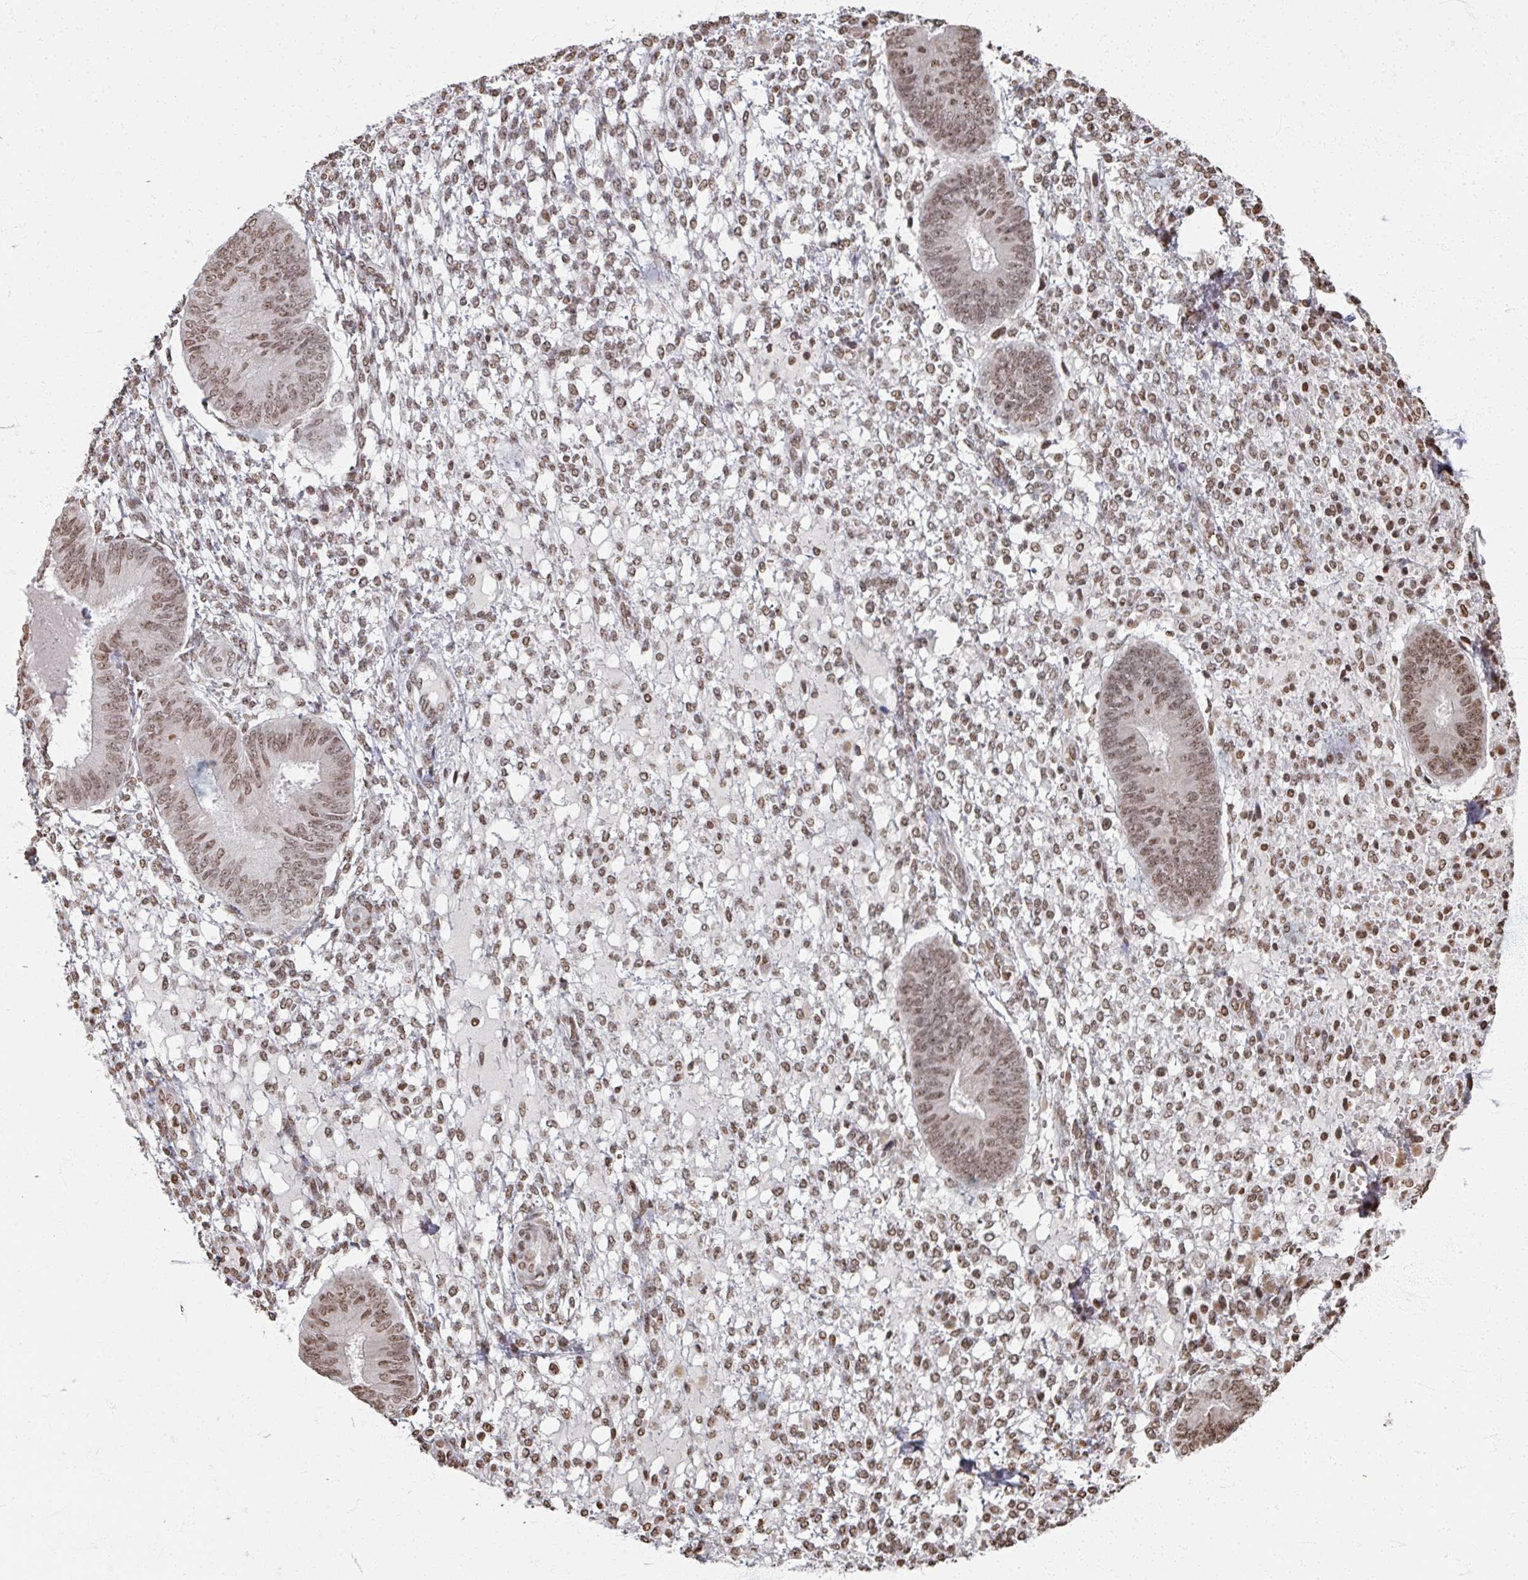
{"staining": {"intensity": "moderate", "quantity": ">75%", "location": "nuclear"}, "tissue": "endometrium", "cell_type": "Cells in endometrial stroma", "image_type": "normal", "snomed": [{"axis": "morphology", "description": "Normal tissue, NOS"}, {"axis": "topography", "description": "Endometrium"}], "caption": "Human endometrium stained with a brown dye shows moderate nuclear positive expression in approximately >75% of cells in endometrial stroma.", "gene": "DCUN1D5", "patient": {"sex": "female", "age": 49}}